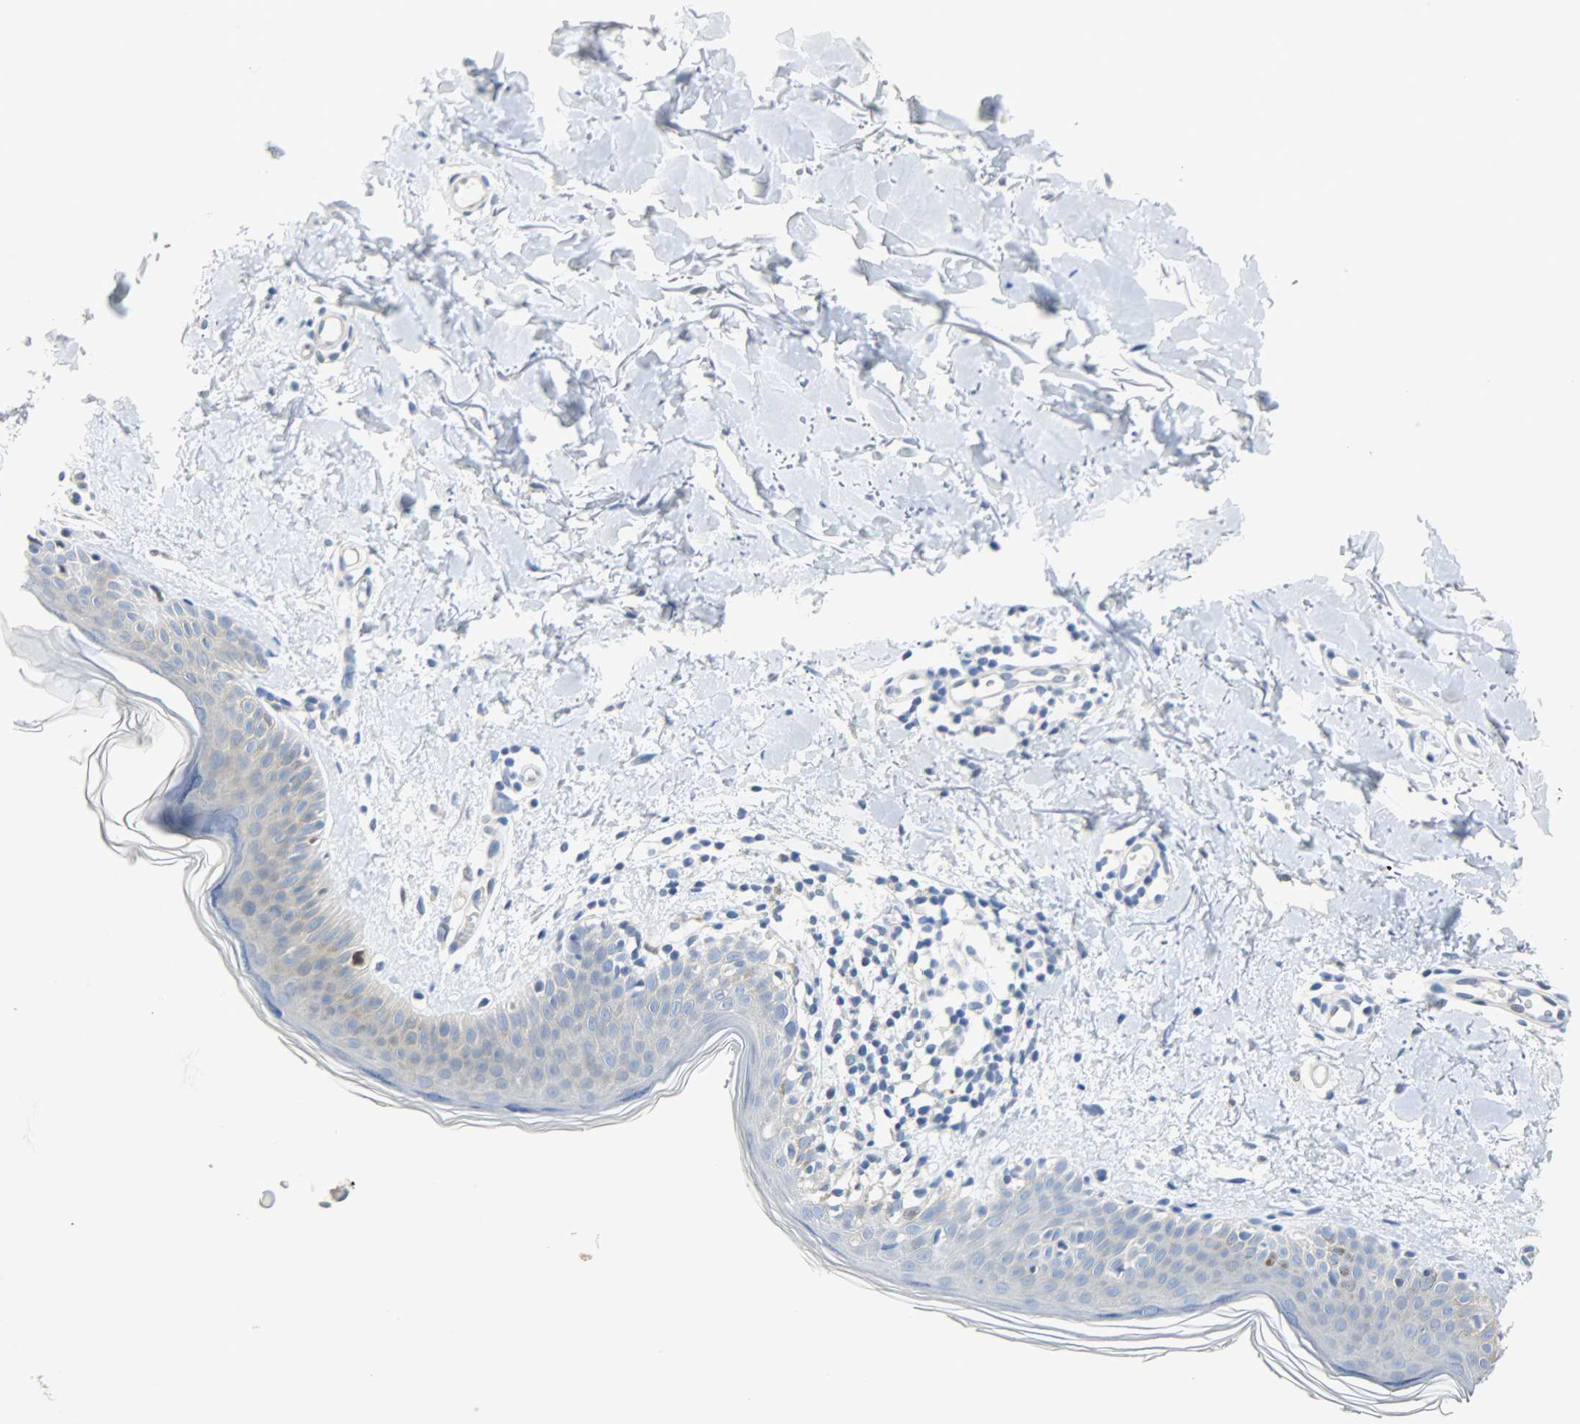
{"staining": {"intensity": "negative", "quantity": "none", "location": "none"}, "tissue": "skin", "cell_type": "Fibroblasts", "image_type": "normal", "snomed": [{"axis": "morphology", "description": "Normal tissue, NOS"}, {"axis": "topography", "description": "Skin"}], "caption": "This photomicrograph is of normal skin stained with IHC to label a protein in brown with the nuclei are counter-stained blue. There is no expression in fibroblasts. Nuclei are stained in blue.", "gene": "EIF4EBP1", "patient": {"sex": "female", "age": 56}}